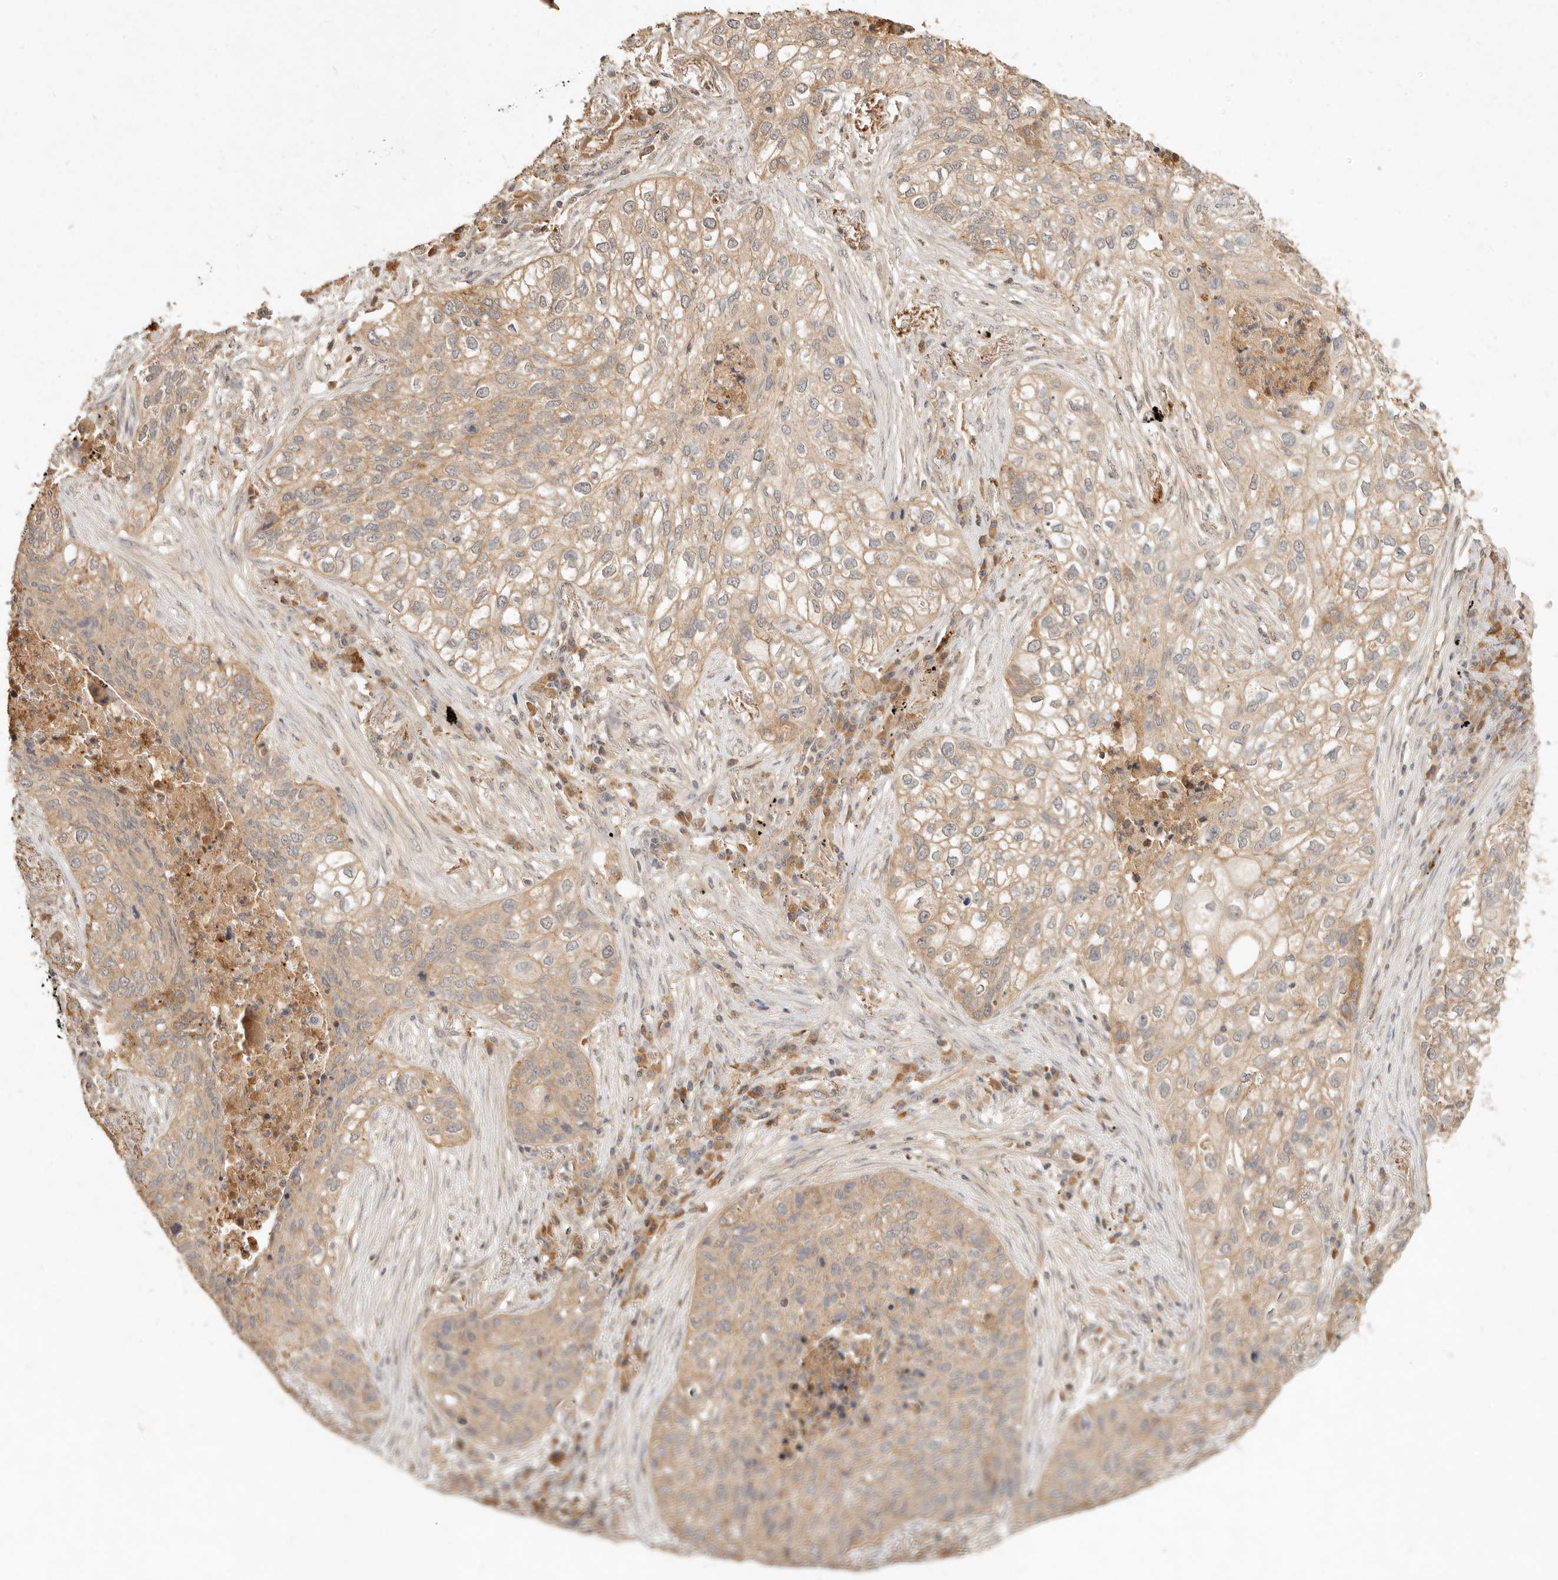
{"staining": {"intensity": "weak", "quantity": ">75%", "location": "cytoplasmic/membranous"}, "tissue": "lung cancer", "cell_type": "Tumor cells", "image_type": "cancer", "snomed": [{"axis": "morphology", "description": "Squamous cell carcinoma, NOS"}, {"axis": "topography", "description": "Lung"}], "caption": "IHC photomicrograph of neoplastic tissue: lung cancer stained using IHC reveals low levels of weak protein expression localized specifically in the cytoplasmic/membranous of tumor cells, appearing as a cytoplasmic/membranous brown color.", "gene": "FREM2", "patient": {"sex": "female", "age": 63}}